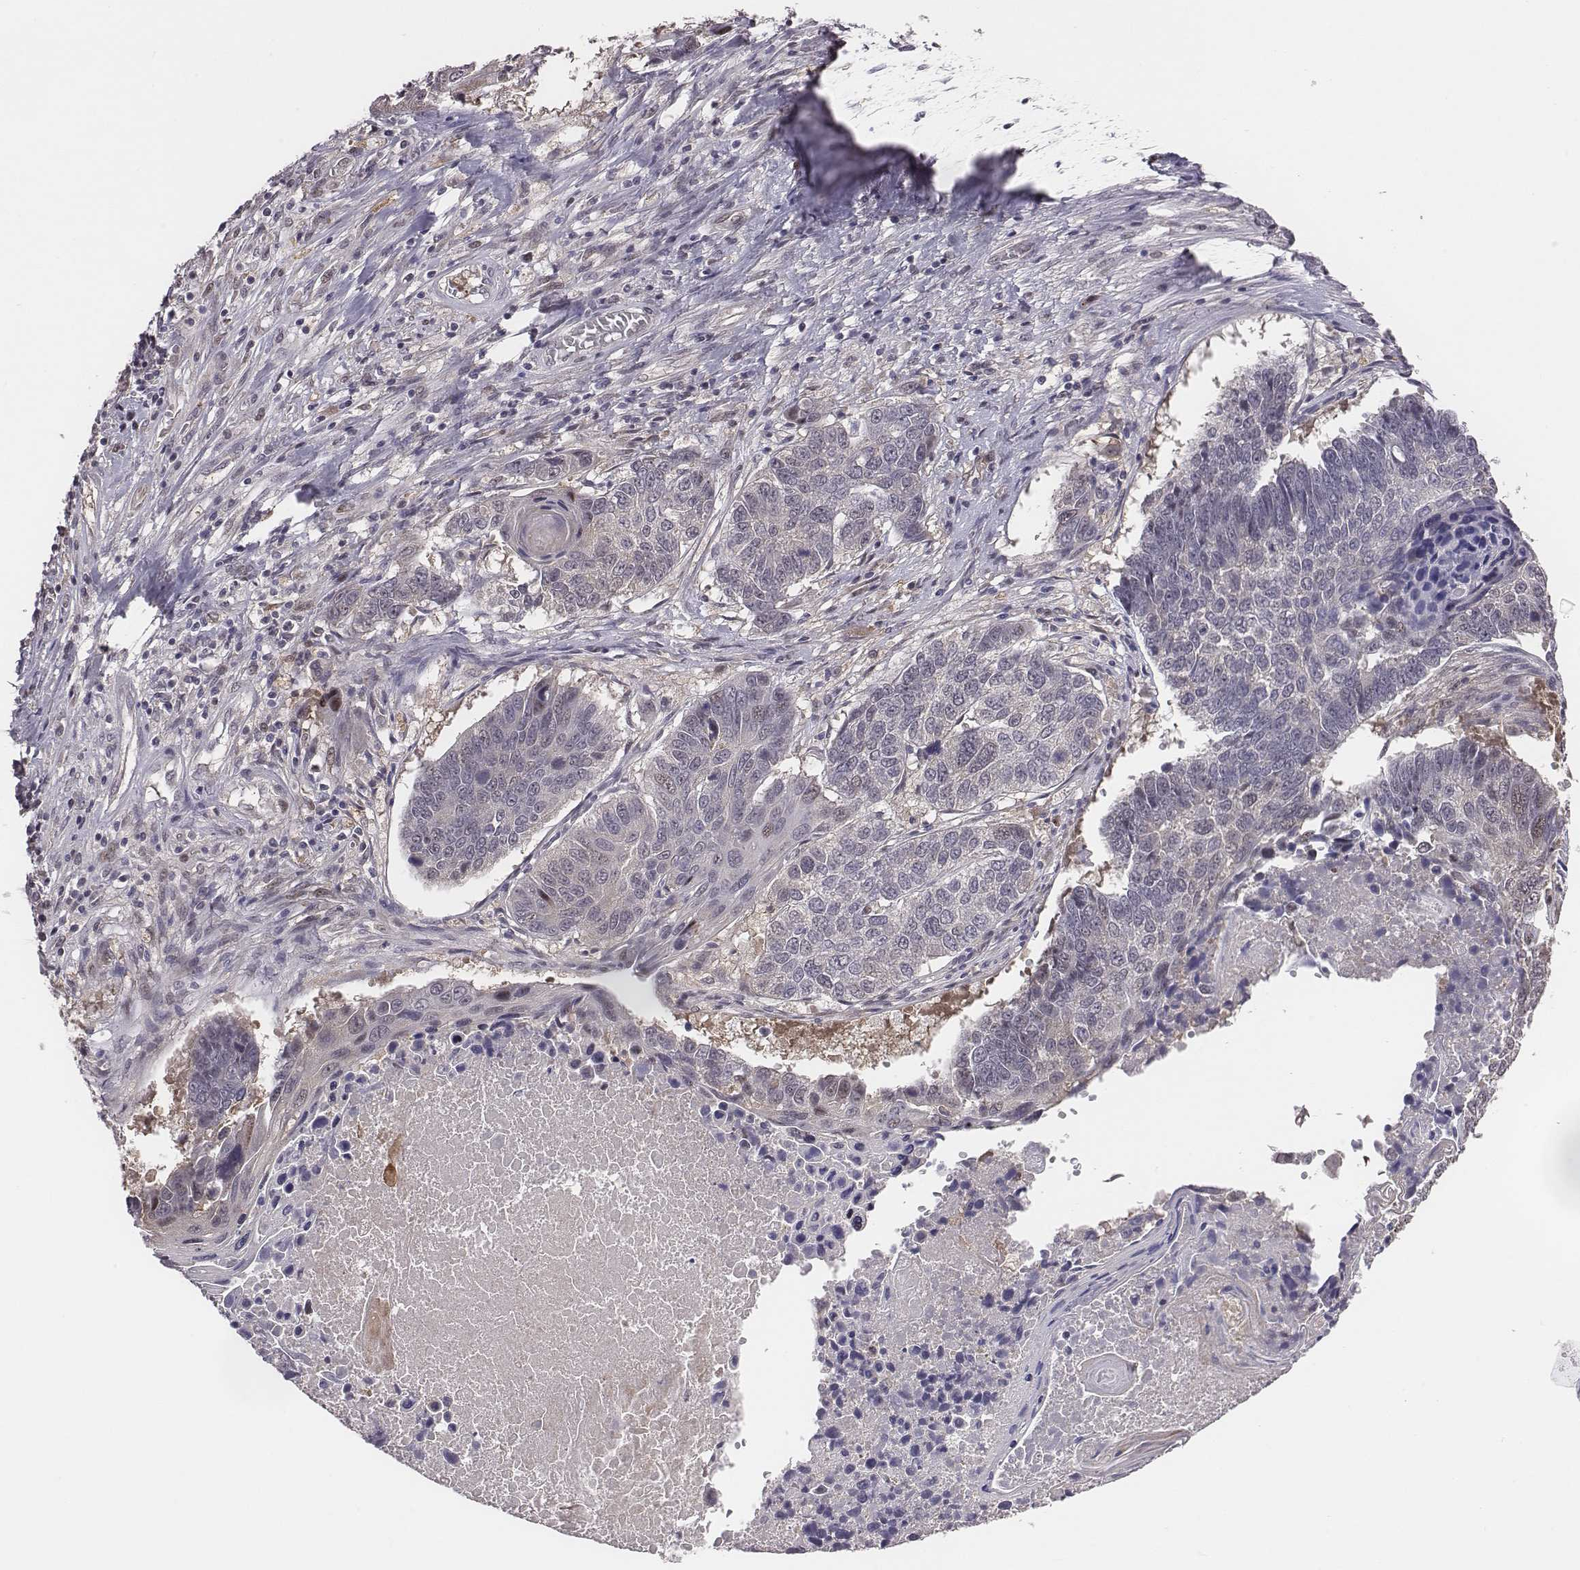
{"staining": {"intensity": "negative", "quantity": "none", "location": "none"}, "tissue": "lung cancer", "cell_type": "Tumor cells", "image_type": "cancer", "snomed": [{"axis": "morphology", "description": "Squamous cell carcinoma, NOS"}, {"axis": "topography", "description": "Lung"}], "caption": "This is an immunohistochemistry image of lung squamous cell carcinoma. There is no positivity in tumor cells.", "gene": "SMURF2", "patient": {"sex": "male", "age": 73}}